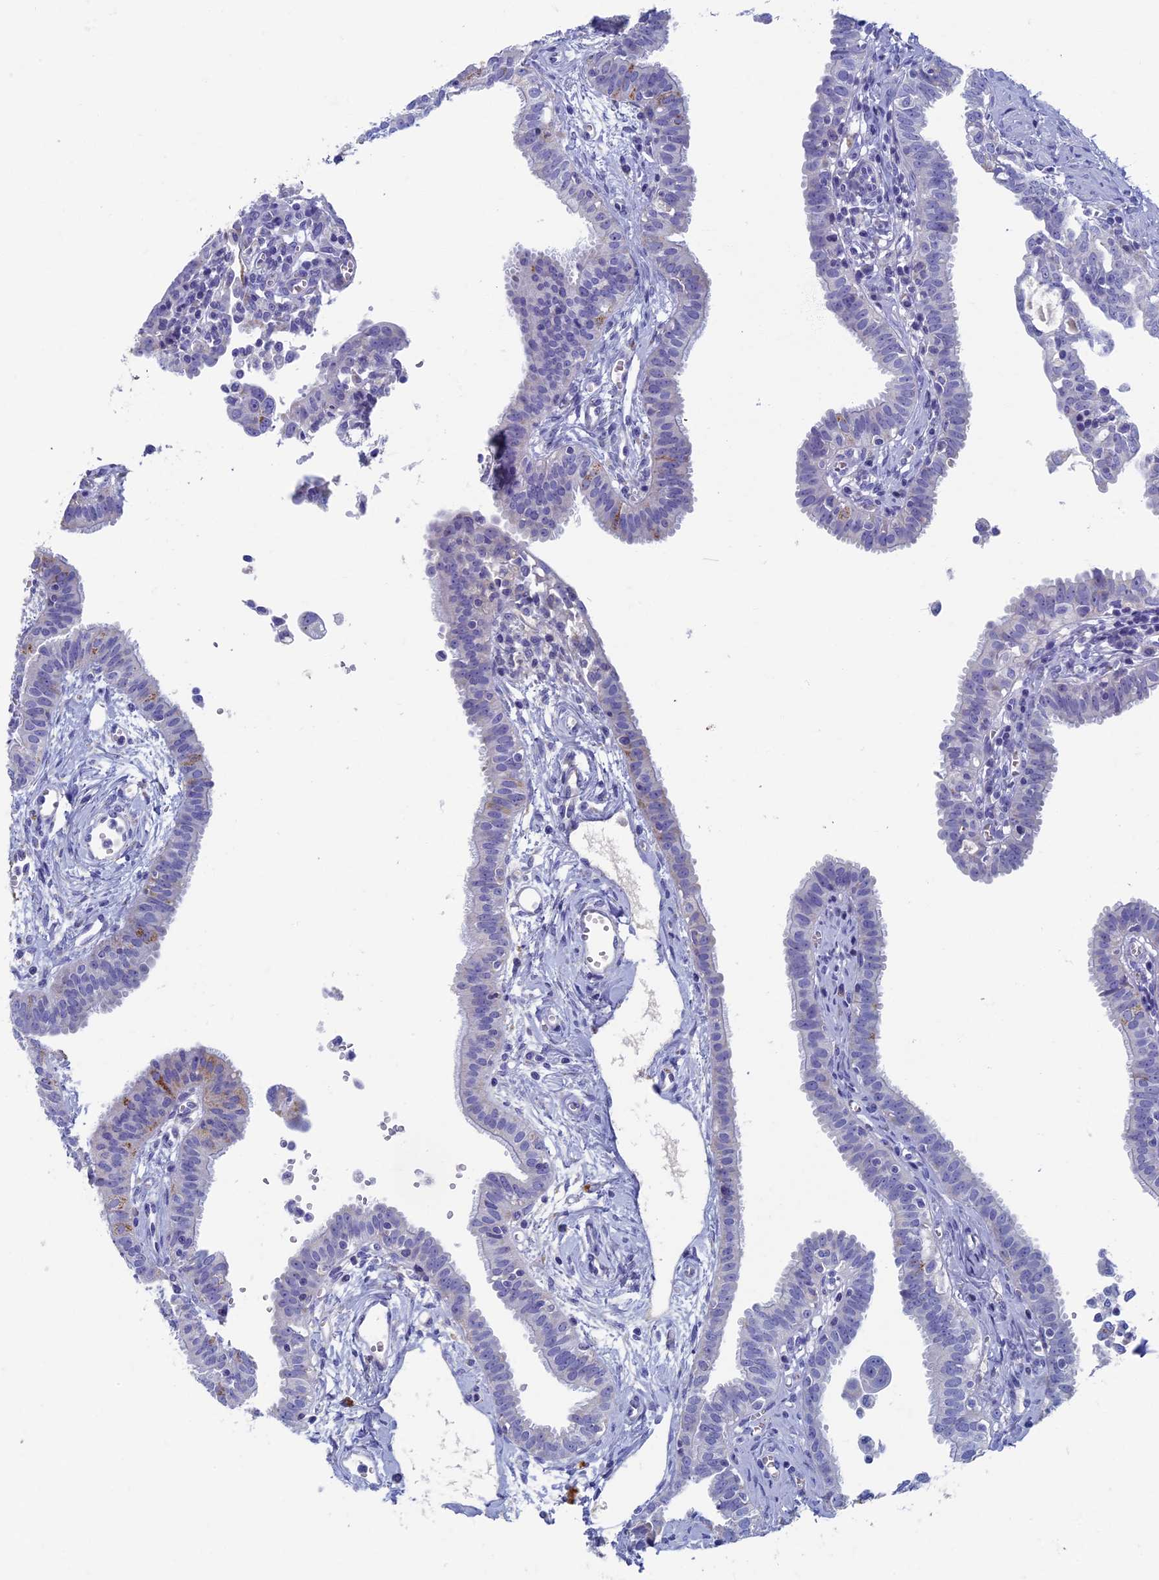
{"staining": {"intensity": "negative", "quantity": "none", "location": "none"}, "tissue": "fallopian tube", "cell_type": "Glandular cells", "image_type": "normal", "snomed": [{"axis": "morphology", "description": "Normal tissue, NOS"}, {"axis": "morphology", "description": "Carcinoma, NOS"}, {"axis": "topography", "description": "Fallopian tube"}, {"axis": "topography", "description": "Ovary"}], "caption": "A micrograph of fallopian tube stained for a protein exhibits no brown staining in glandular cells. (IHC, brightfield microscopy, high magnification).", "gene": "OAT", "patient": {"sex": "female", "age": 59}}